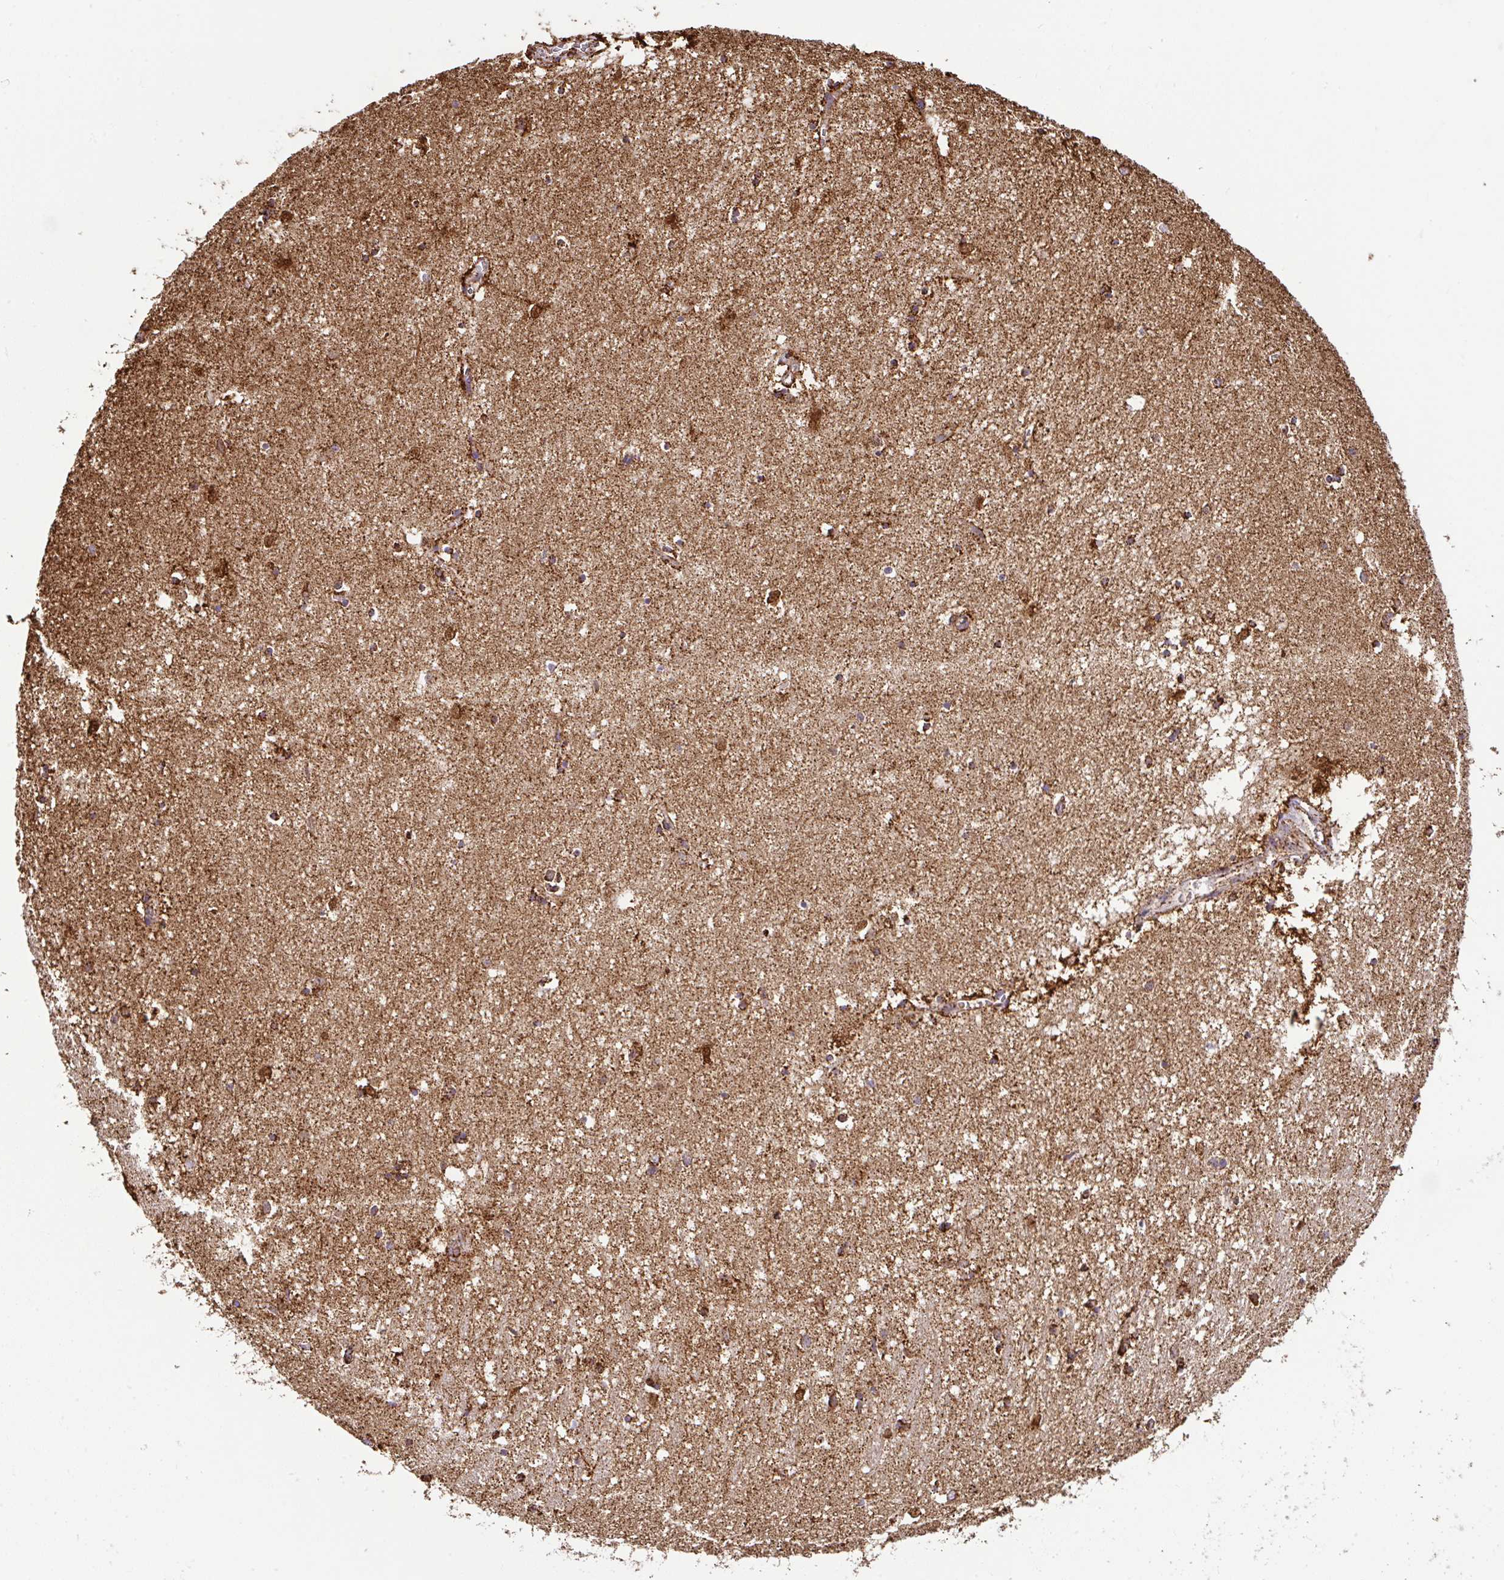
{"staining": {"intensity": "strong", "quantity": "25%-75%", "location": "cytoplasmic/membranous"}, "tissue": "hippocampus", "cell_type": "Glial cells", "image_type": "normal", "snomed": [{"axis": "morphology", "description": "Normal tissue, NOS"}, {"axis": "topography", "description": "Hippocampus"}], "caption": "Hippocampus stained with immunohistochemistry (IHC) displays strong cytoplasmic/membranous expression in approximately 25%-75% of glial cells. (Stains: DAB in brown, nuclei in blue, Microscopy: brightfield microscopy at high magnification).", "gene": "ANKRD33B", "patient": {"sex": "female", "age": 64}}